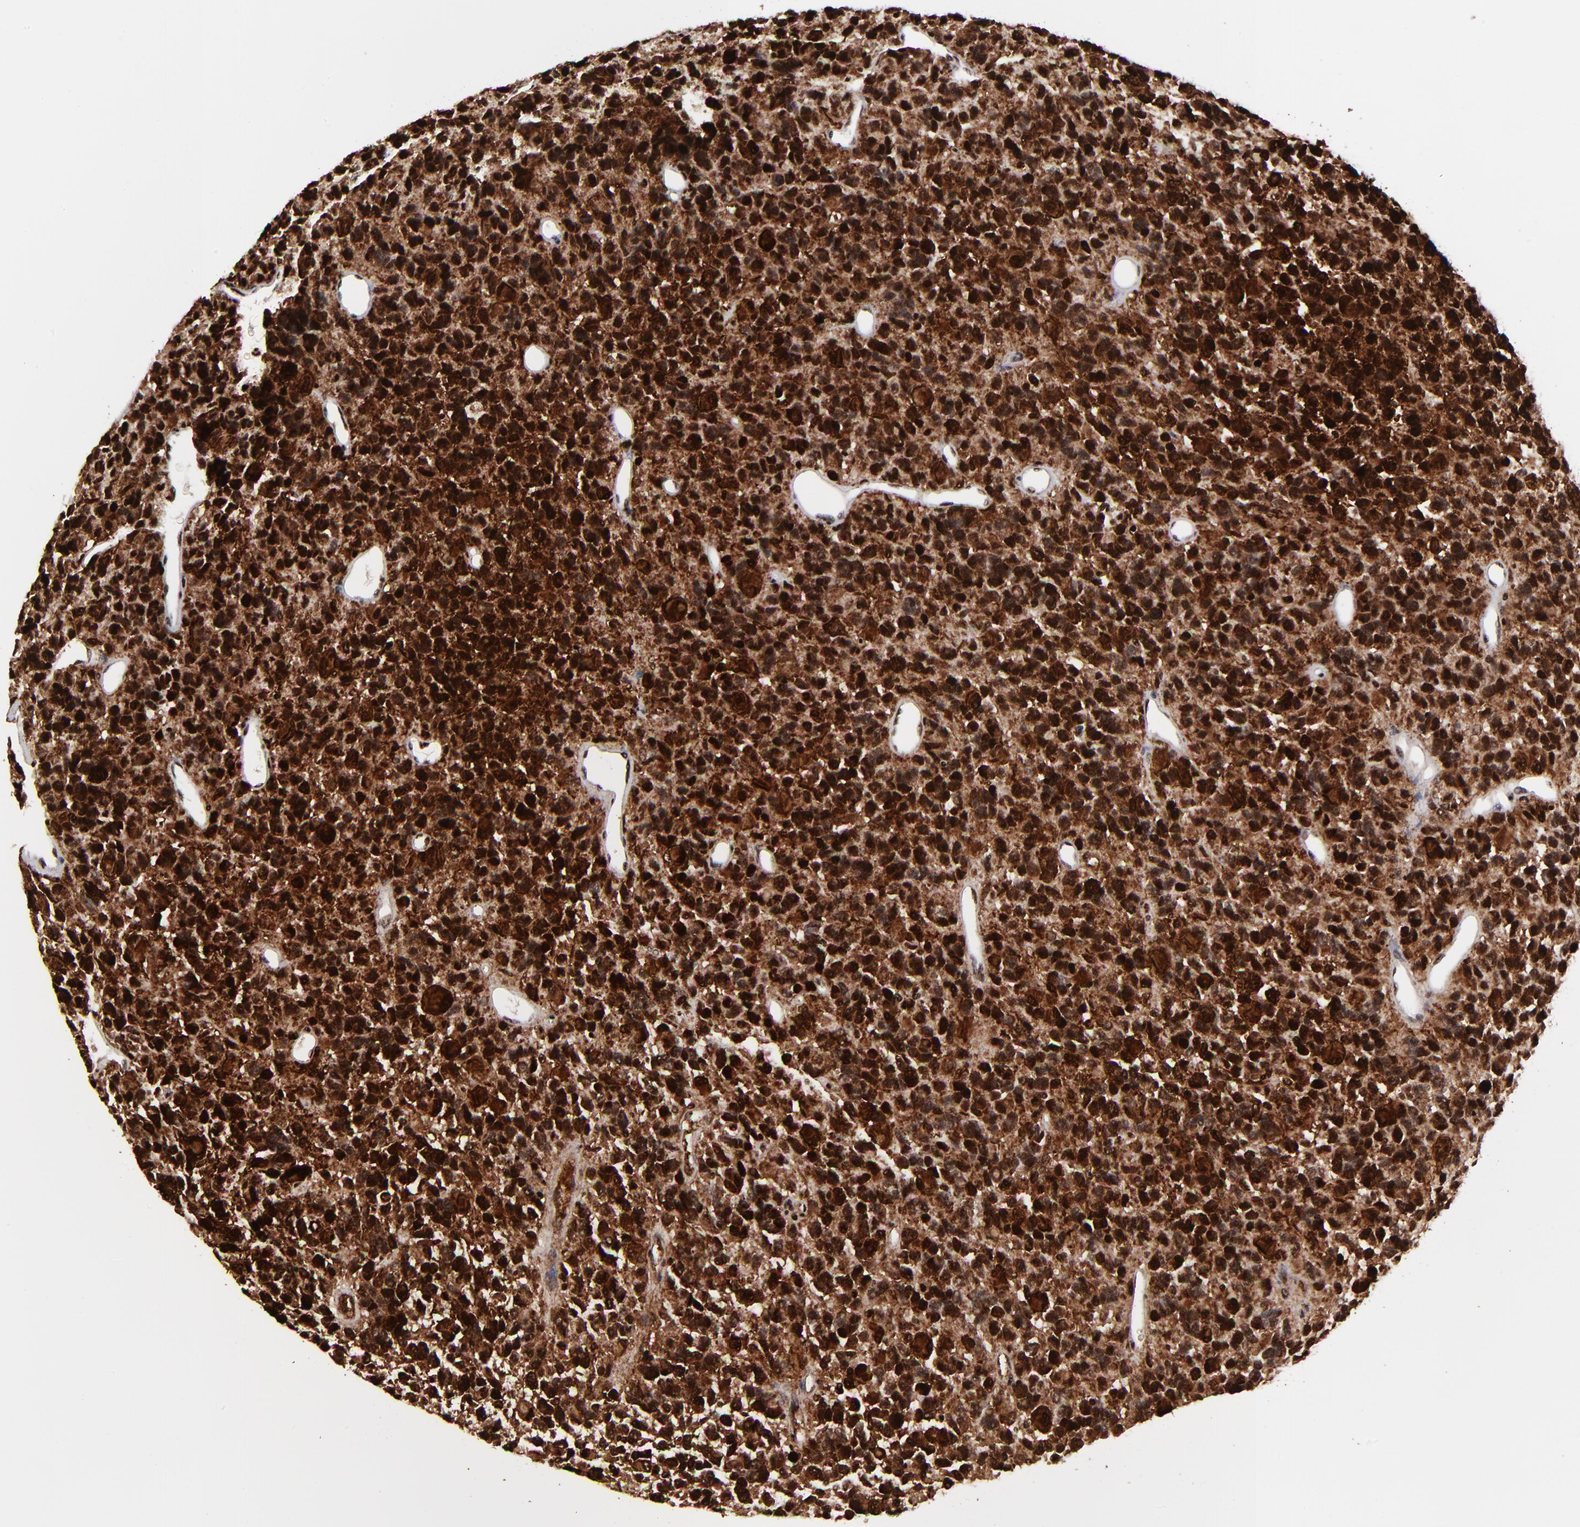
{"staining": {"intensity": "strong", "quantity": ">75%", "location": "nuclear"}, "tissue": "glioma", "cell_type": "Tumor cells", "image_type": "cancer", "snomed": [{"axis": "morphology", "description": "Glioma, malignant, High grade"}, {"axis": "topography", "description": "Brain"}], "caption": "Protein expression analysis of glioma displays strong nuclear positivity in about >75% of tumor cells. The staining is performed using DAB brown chromogen to label protein expression. The nuclei are counter-stained blue using hematoxylin.", "gene": "RBM22", "patient": {"sex": "male", "age": 77}}